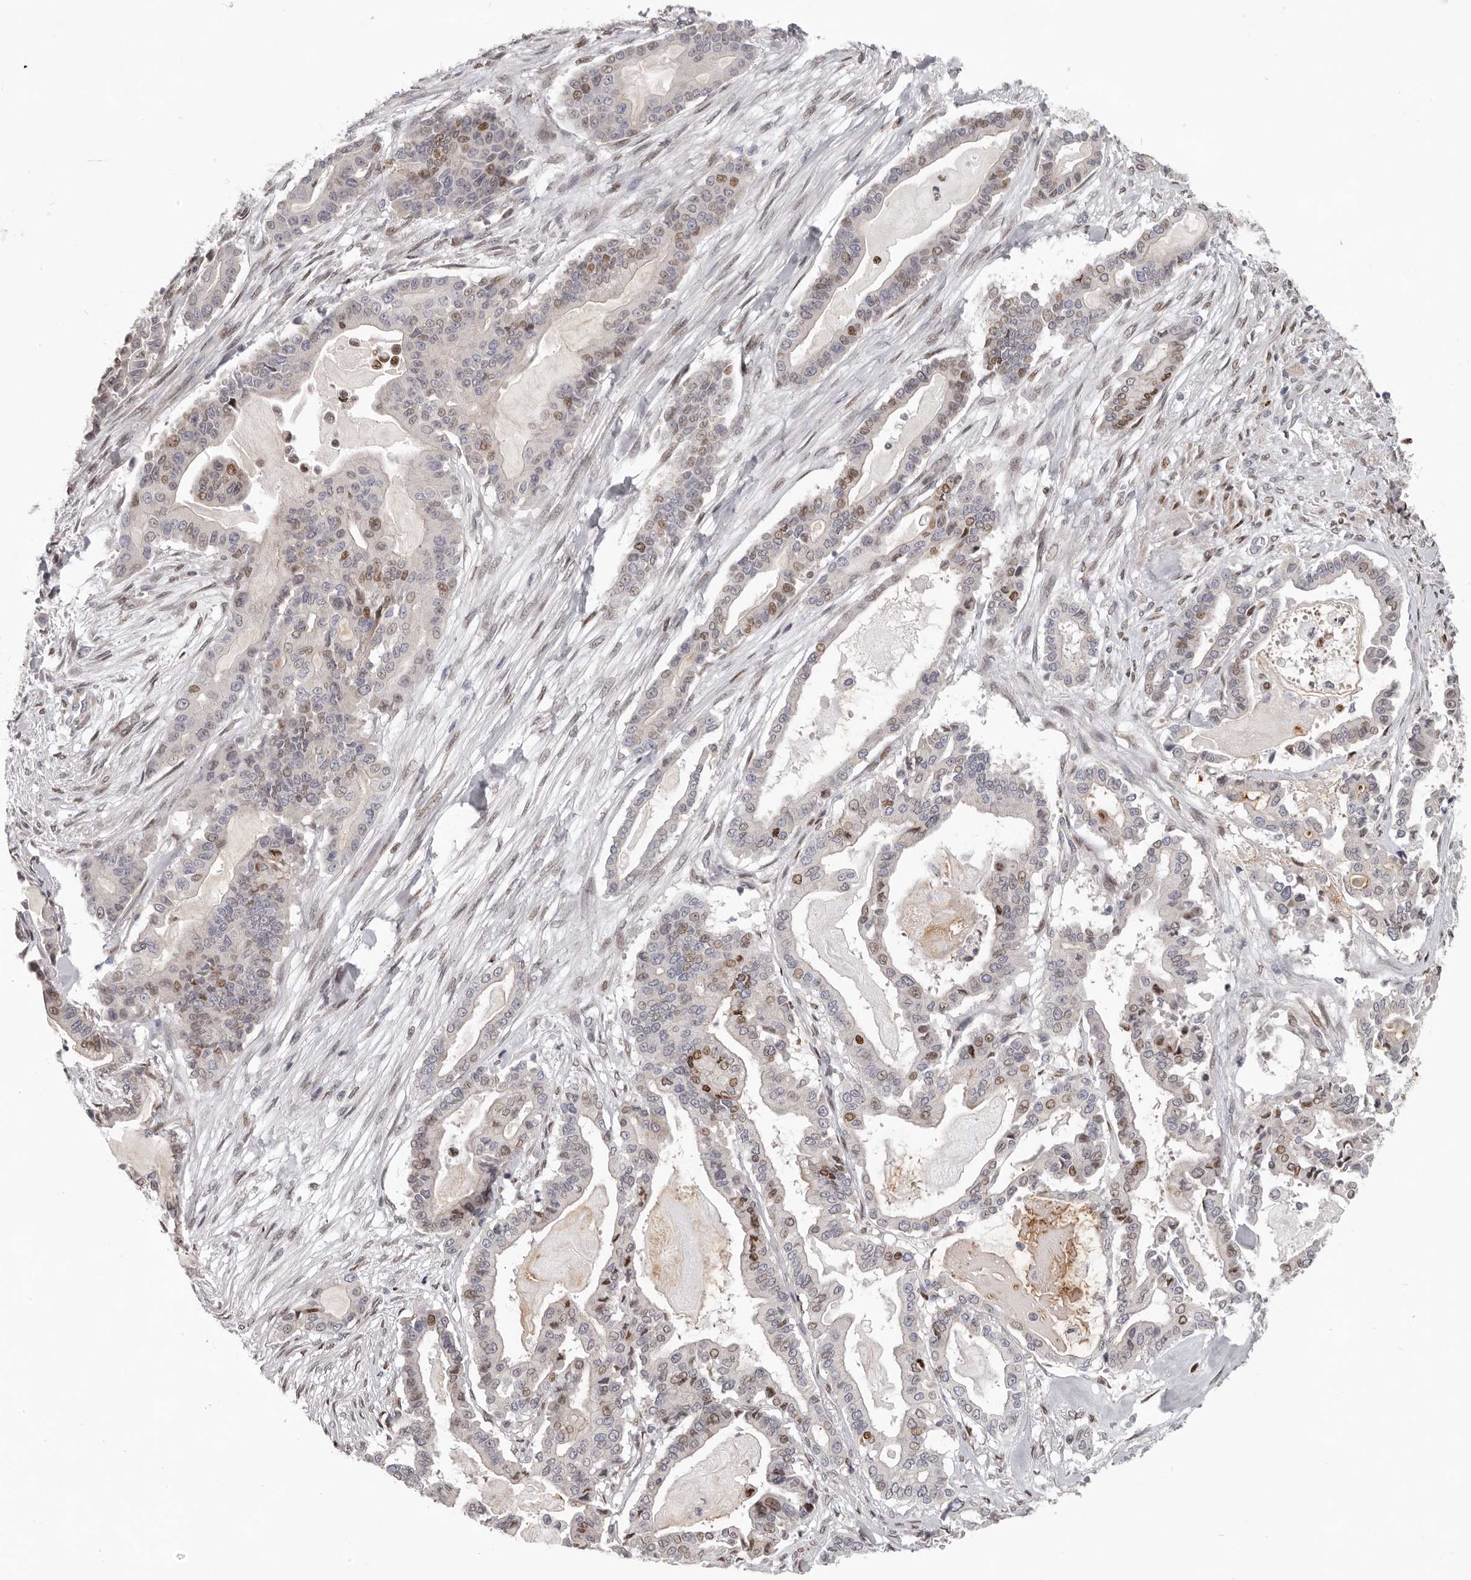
{"staining": {"intensity": "moderate", "quantity": "<25%", "location": "nuclear"}, "tissue": "pancreatic cancer", "cell_type": "Tumor cells", "image_type": "cancer", "snomed": [{"axis": "morphology", "description": "Adenocarcinoma, NOS"}, {"axis": "topography", "description": "Pancreas"}], "caption": "Immunohistochemistry (IHC) staining of pancreatic adenocarcinoma, which demonstrates low levels of moderate nuclear expression in about <25% of tumor cells indicating moderate nuclear protein expression. The staining was performed using DAB (brown) for protein detection and nuclei were counterstained in hematoxylin (blue).", "gene": "SRP19", "patient": {"sex": "male", "age": 63}}